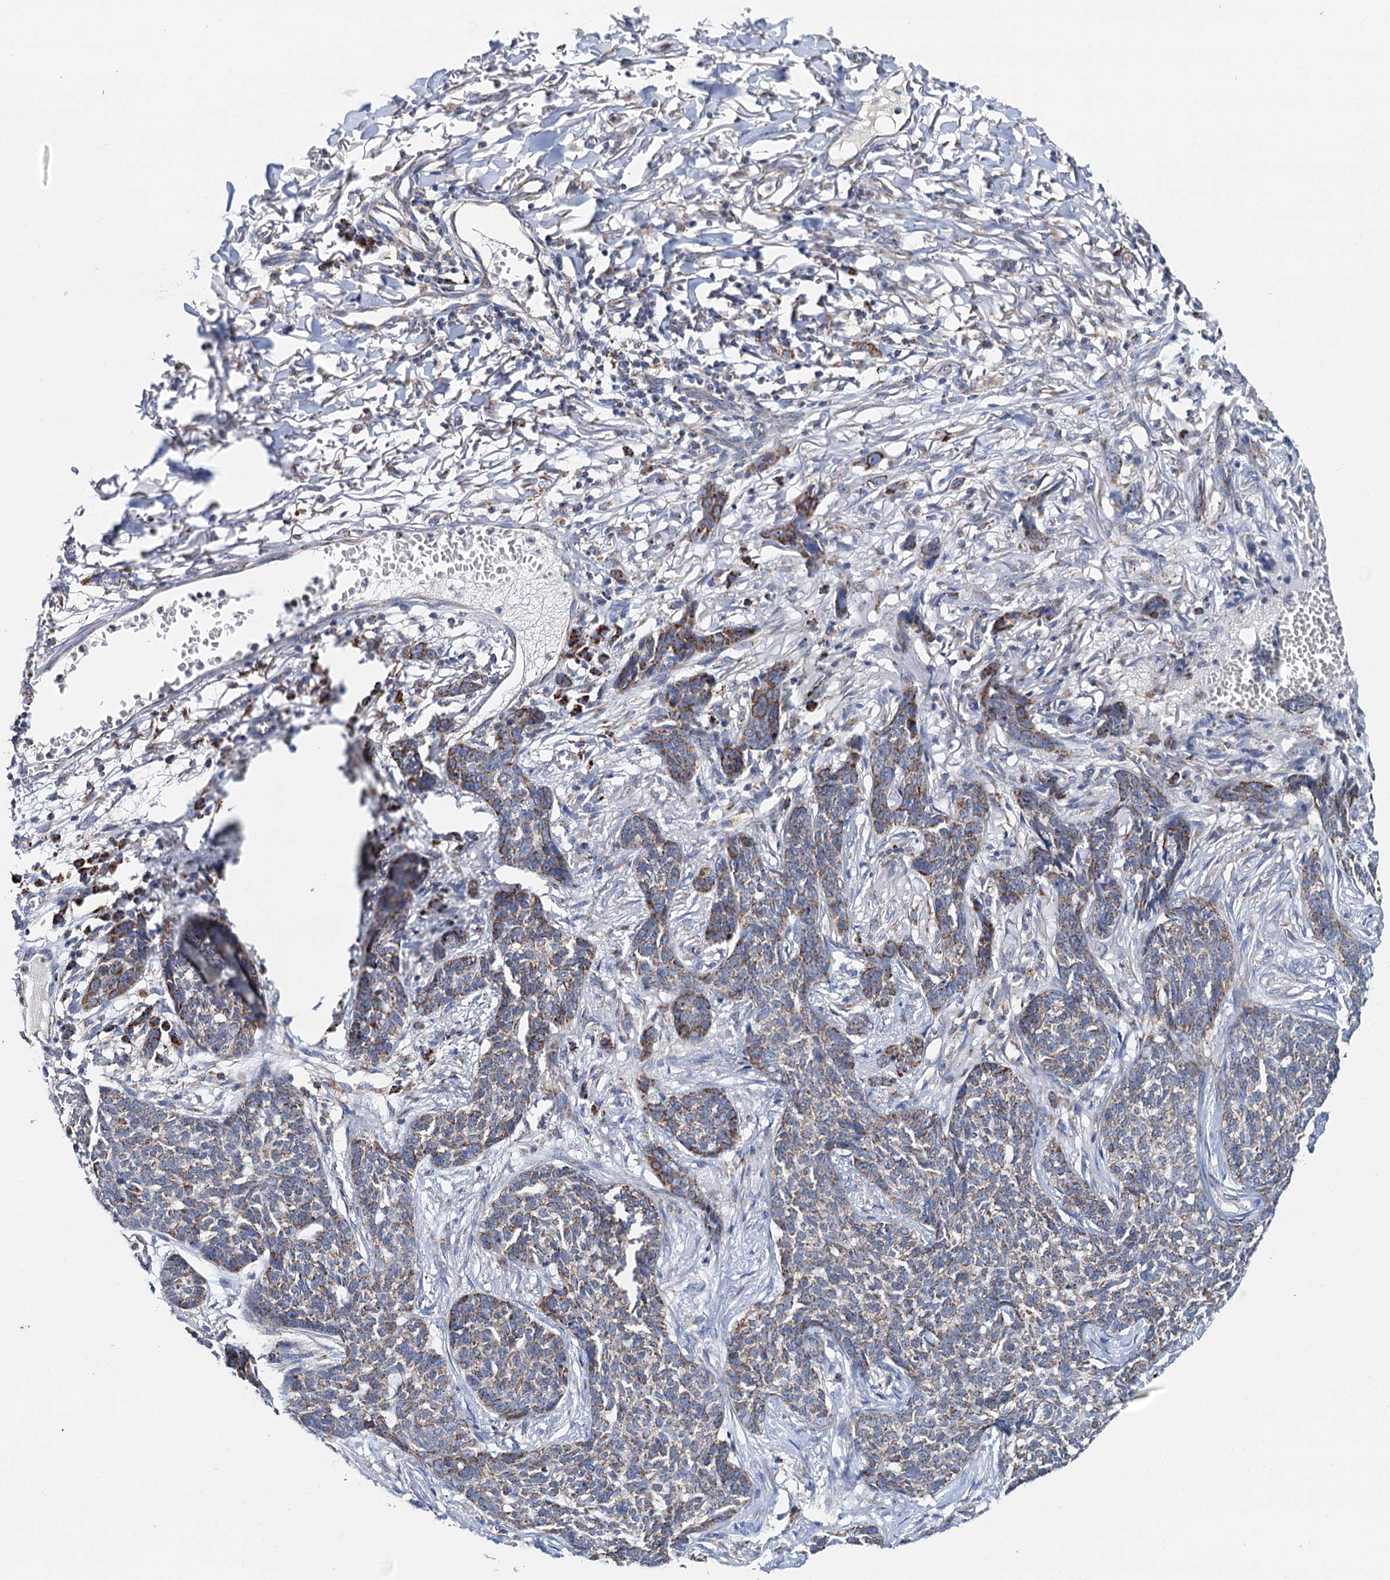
{"staining": {"intensity": "moderate", "quantity": ">75%", "location": "cytoplasmic/membranous"}, "tissue": "skin cancer", "cell_type": "Tumor cells", "image_type": "cancer", "snomed": [{"axis": "morphology", "description": "Basal cell carcinoma"}, {"axis": "topography", "description": "Skin"}], "caption": "Immunohistochemical staining of skin cancer exhibits medium levels of moderate cytoplasmic/membranous staining in about >75% of tumor cells.", "gene": "C2CD3", "patient": {"sex": "male", "age": 85}}